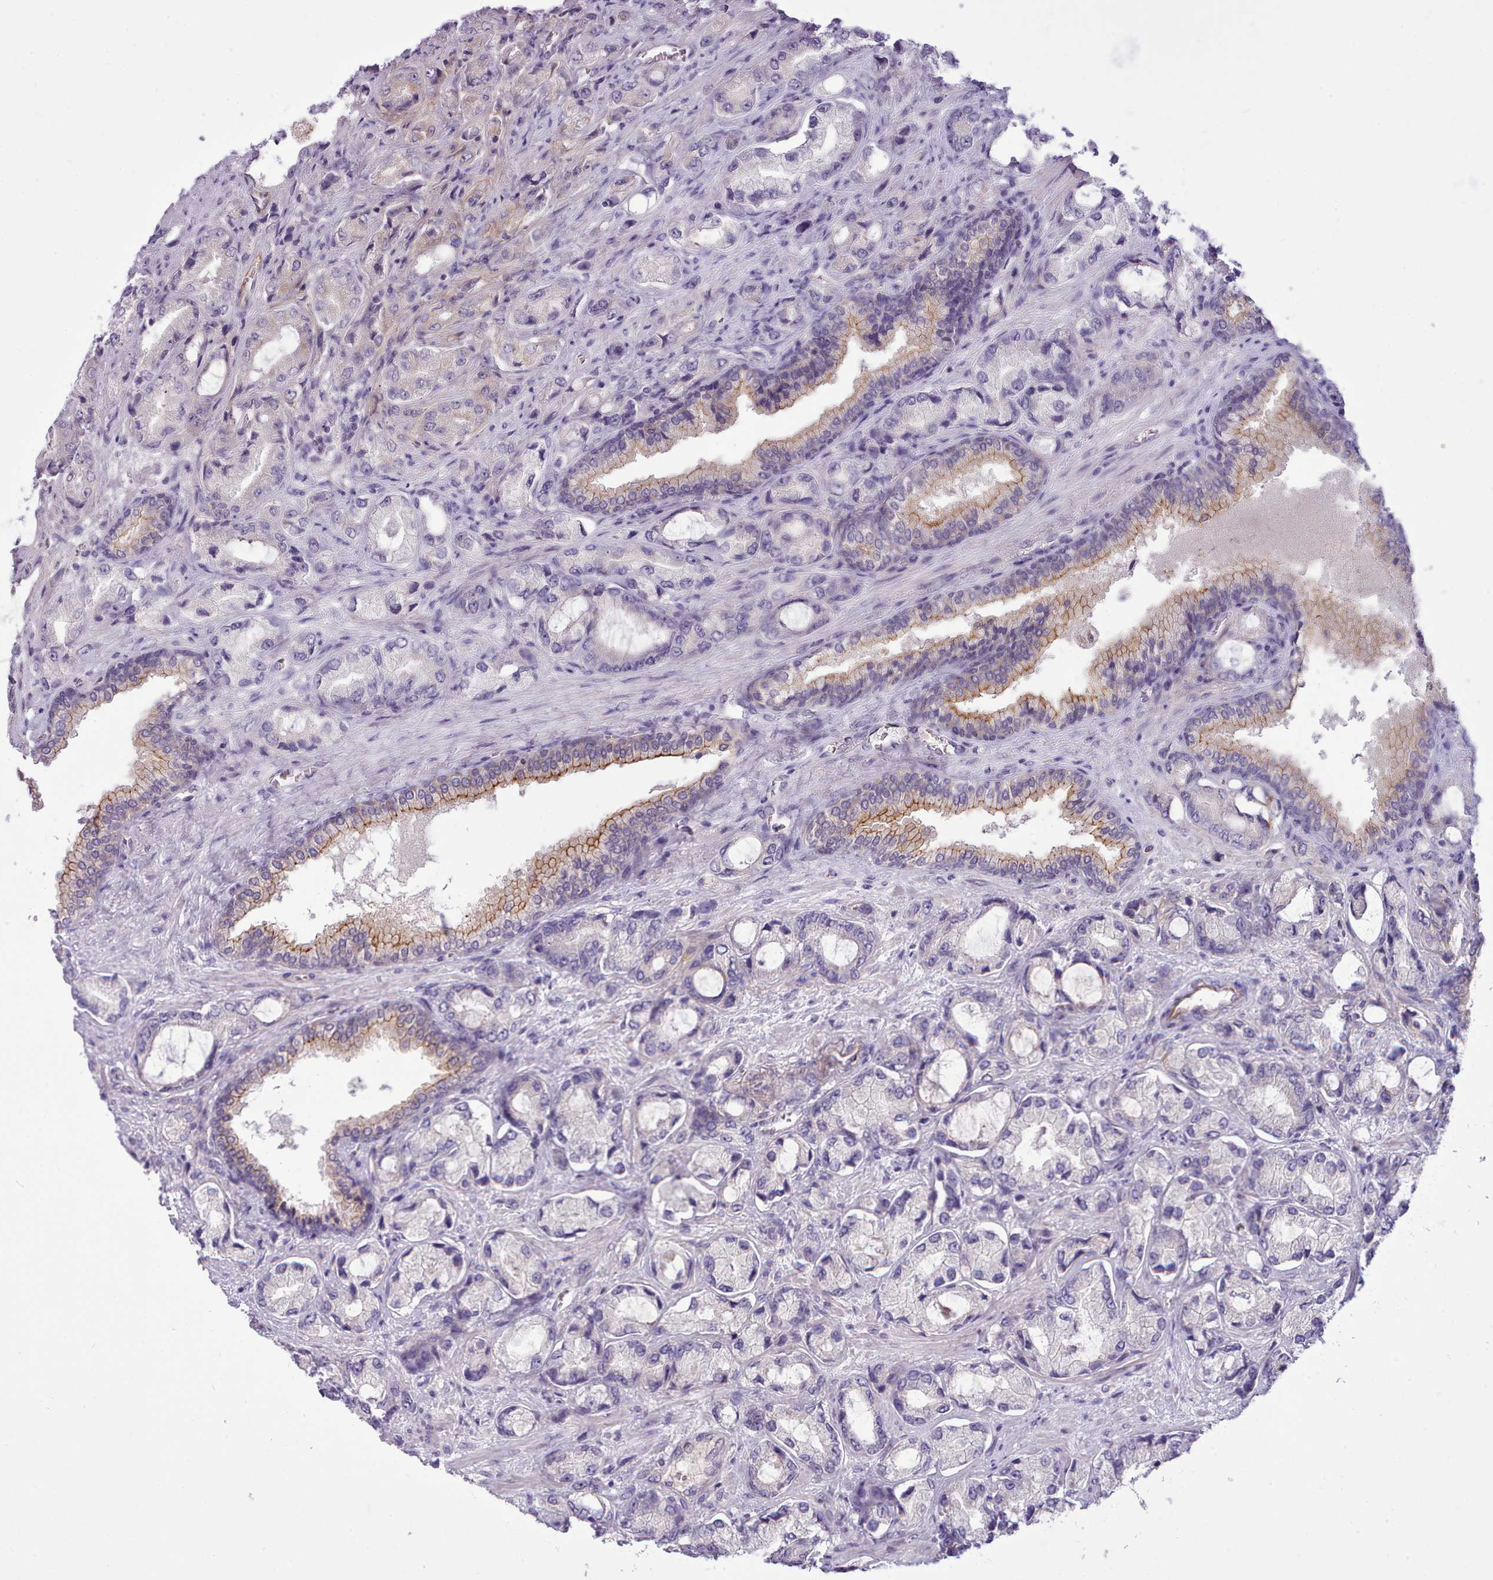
{"staining": {"intensity": "negative", "quantity": "none", "location": "none"}, "tissue": "prostate cancer", "cell_type": "Tumor cells", "image_type": "cancer", "snomed": [{"axis": "morphology", "description": "Adenocarcinoma, High grade"}, {"axis": "topography", "description": "Prostate"}], "caption": "Immunohistochemistry (IHC) of adenocarcinoma (high-grade) (prostate) displays no staining in tumor cells.", "gene": "CYP2A13", "patient": {"sex": "male", "age": 68}}